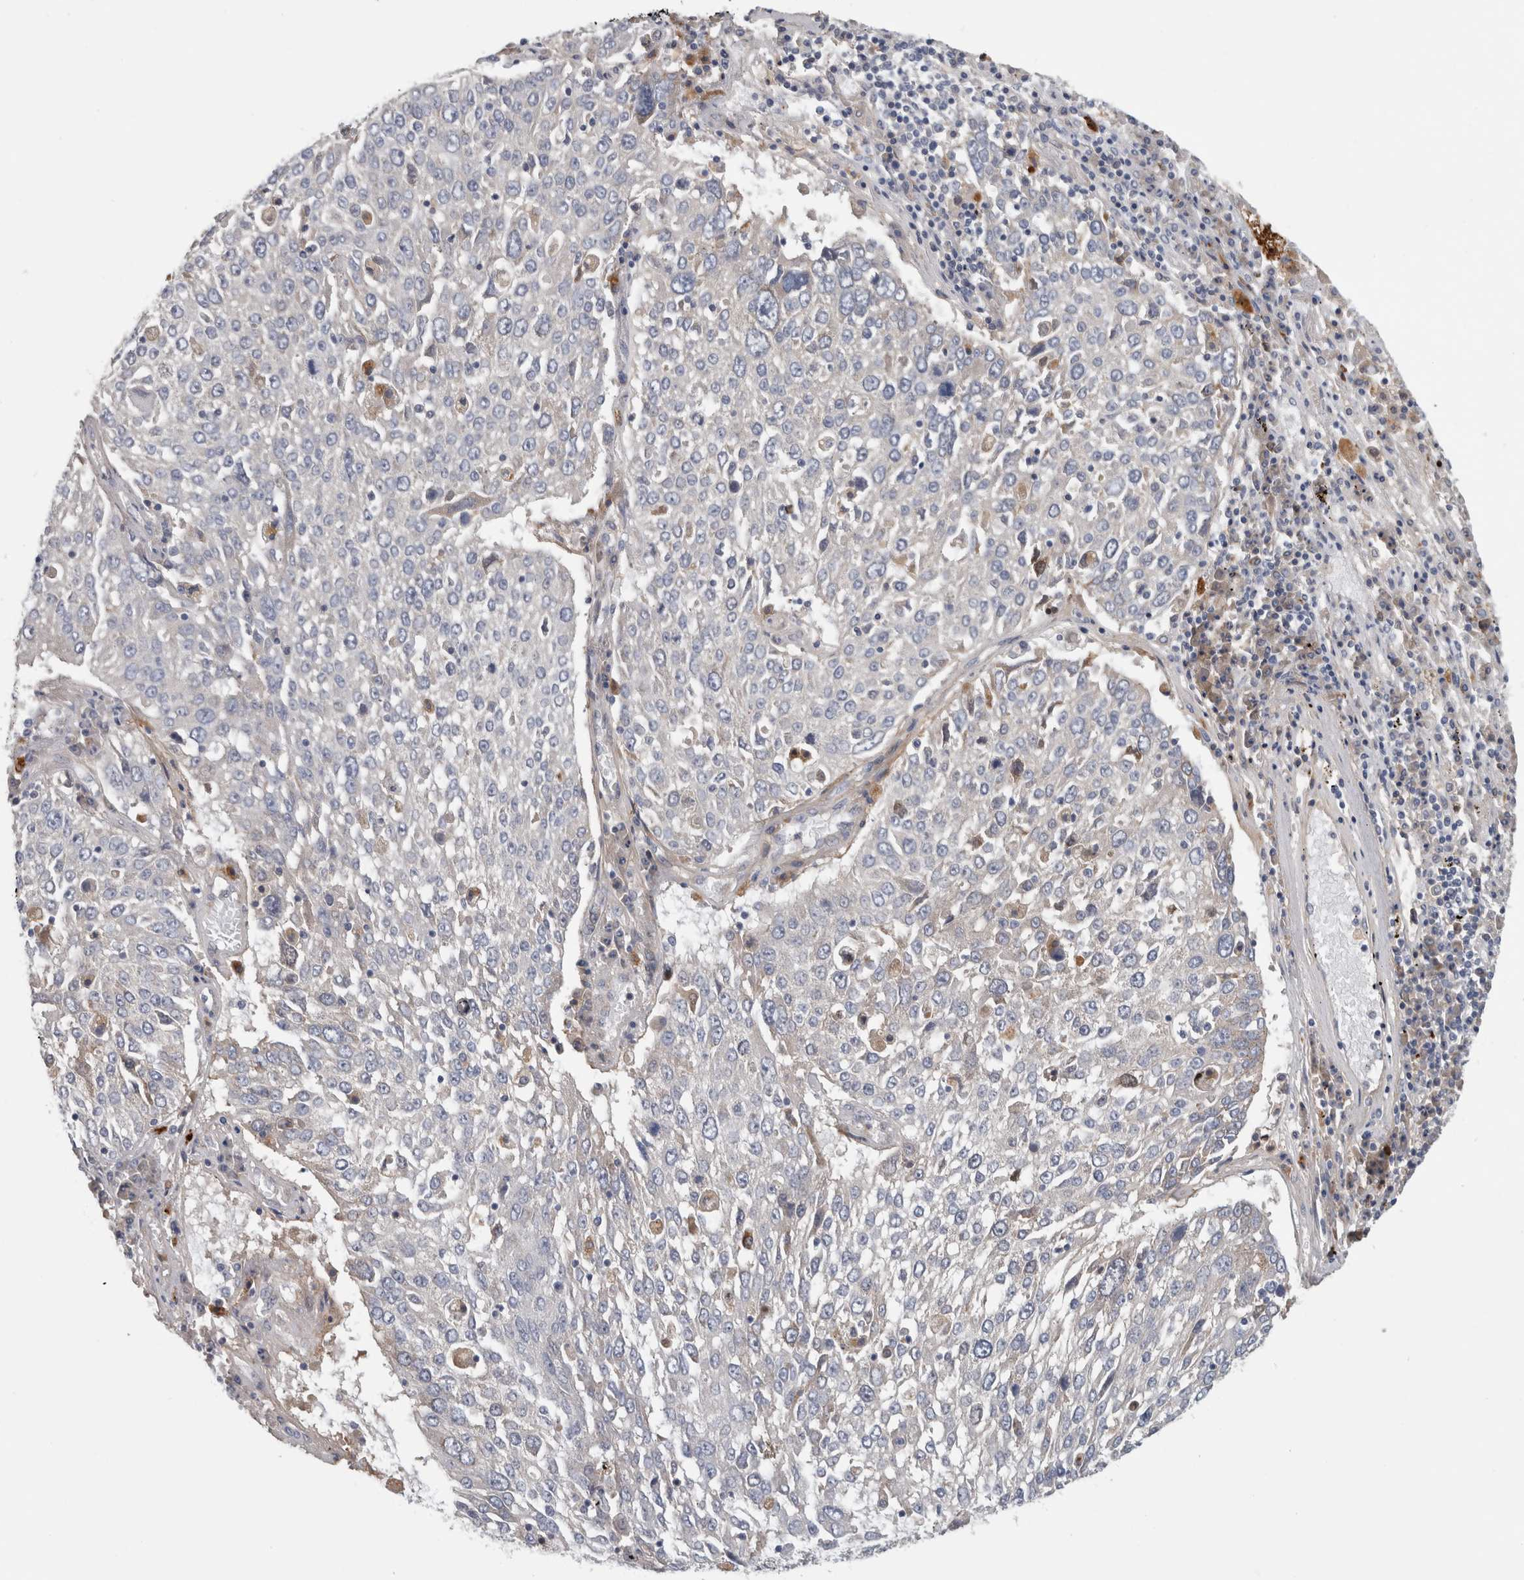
{"staining": {"intensity": "negative", "quantity": "none", "location": "none"}, "tissue": "lung cancer", "cell_type": "Tumor cells", "image_type": "cancer", "snomed": [{"axis": "morphology", "description": "Squamous cell carcinoma, NOS"}, {"axis": "topography", "description": "Lung"}], "caption": "There is no significant staining in tumor cells of lung cancer (squamous cell carcinoma). (Immunohistochemistry (ihc), brightfield microscopy, high magnification).", "gene": "ATXN2", "patient": {"sex": "male", "age": 65}}